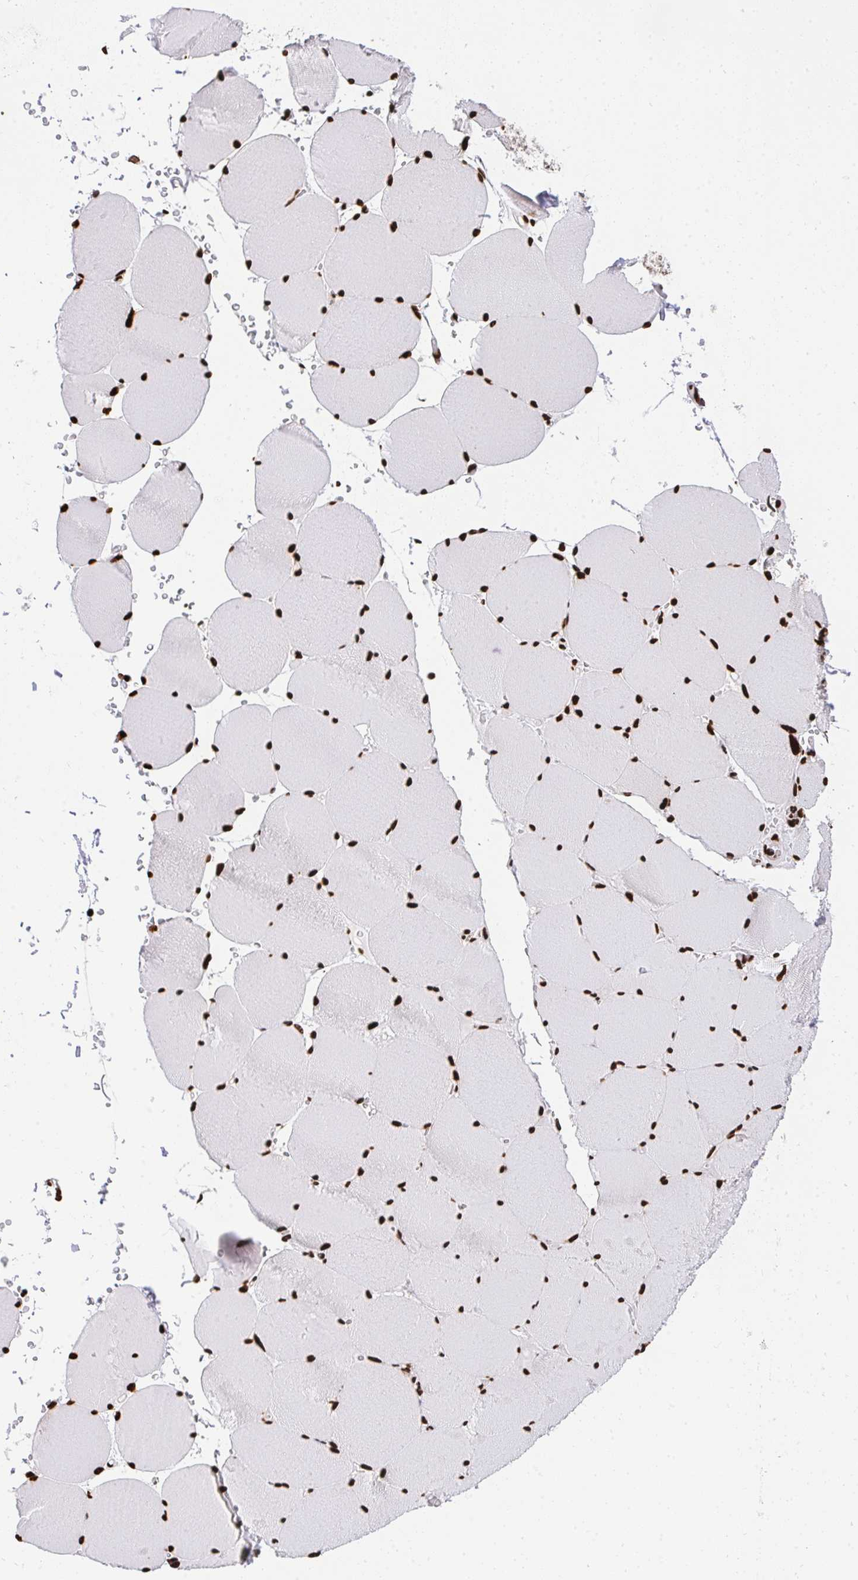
{"staining": {"intensity": "strong", "quantity": ">75%", "location": "nuclear"}, "tissue": "skeletal muscle", "cell_type": "Myocytes", "image_type": "normal", "snomed": [{"axis": "morphology", "description": "Normal tissue, NOS"}, {"axis": "topography", "description": "Skeletal muscle"}, {"axis": "topography", "description": "Head-Neck"}], "caption": "A histopathology image of skeletal muscle stained for a protein demonstrates strong nuclear brown staining in myocytes. (DAB = brown stain, brightfield microscopy at high magnification).", "gene": "HNRNPL", "patient": {"sex": "male", "age": 66}}